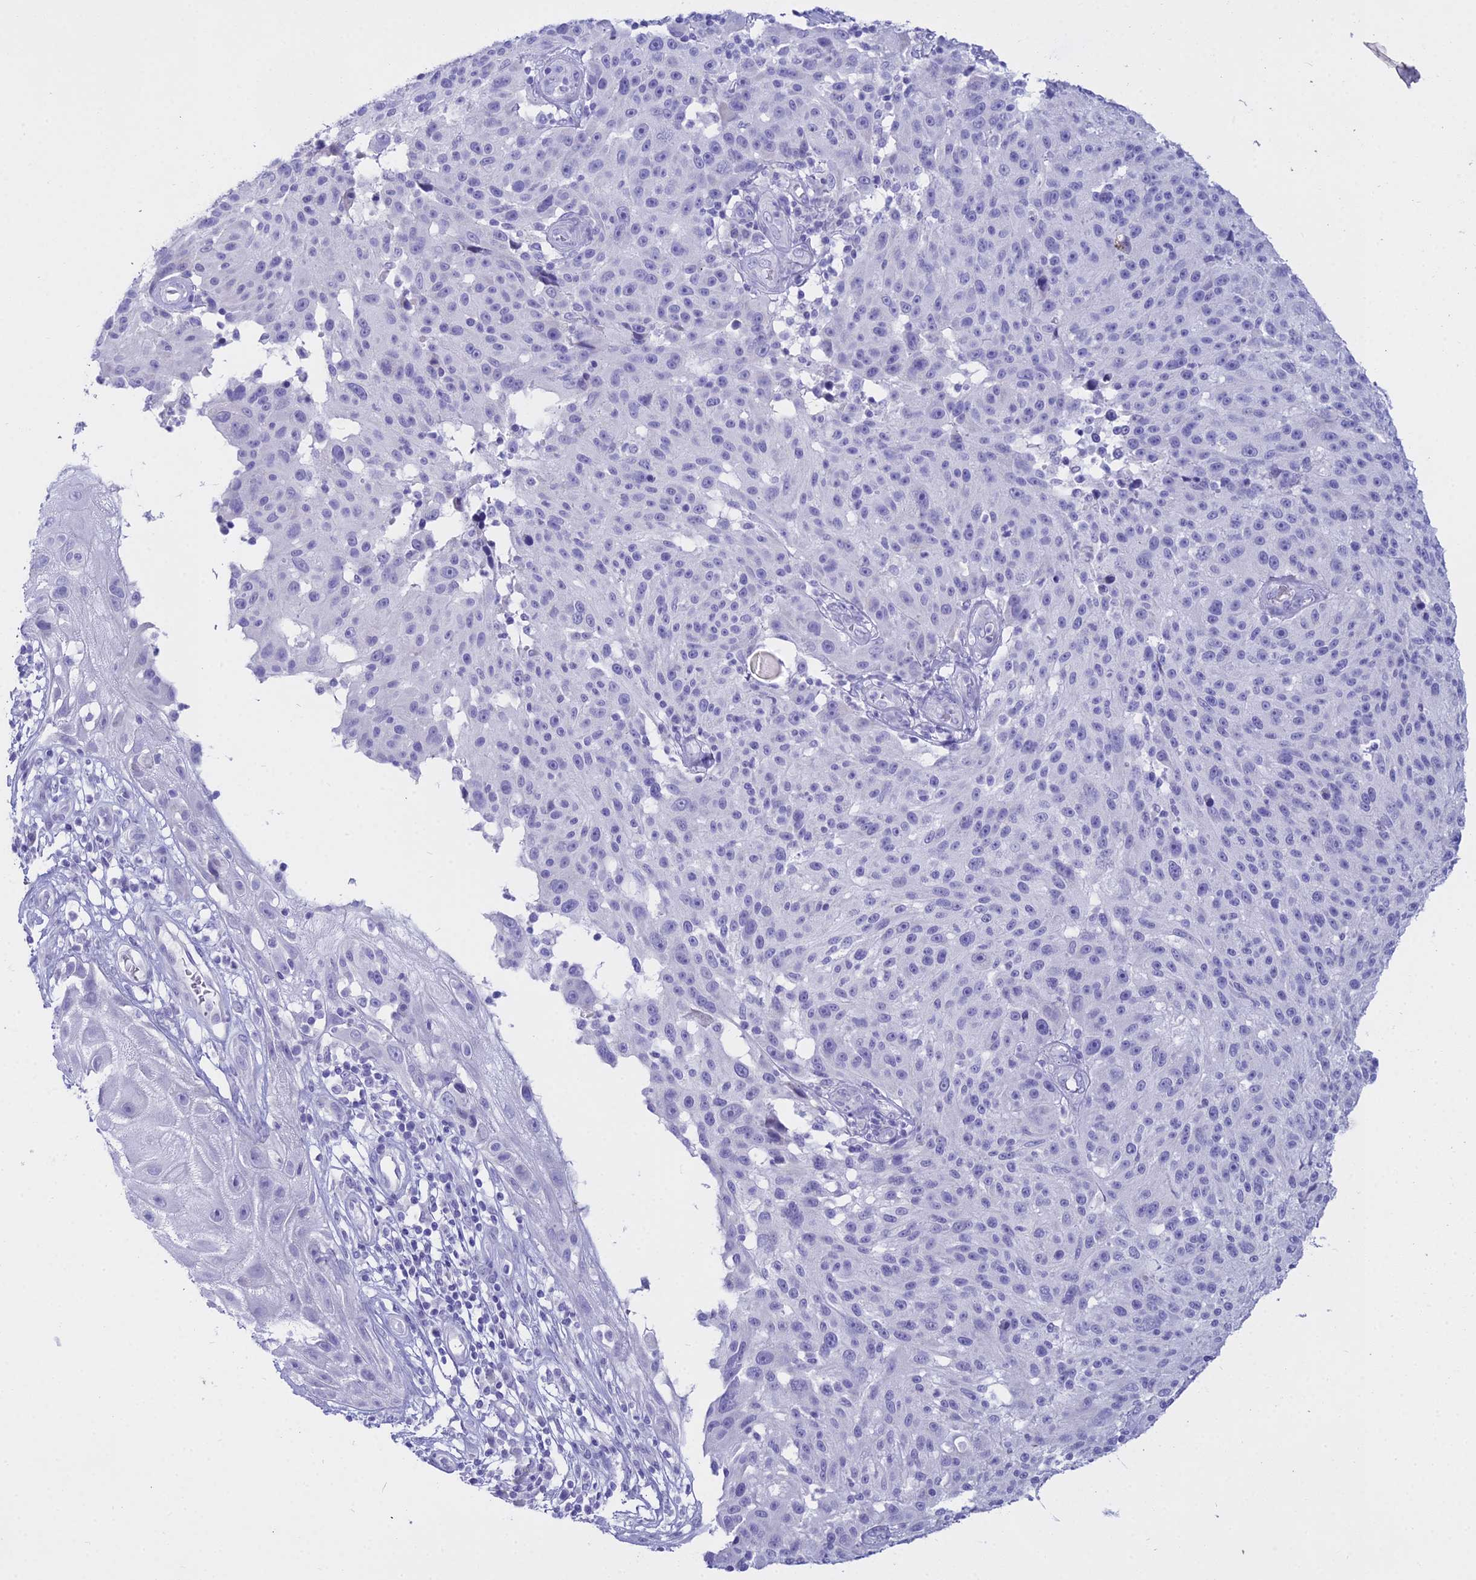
{"staining": {"intensity": "negative", "quantity": "none", "location": "none"}, "tissue": "melanoma", "cell_type": "Tumor cells", "image_type": "cancer", "snomed": [{"axis": "morphology", "description": "Malignant melanoma, NOS"}, {"axis": "topography", "description": "Skin"}], "caption": "An immunohistochemistry micrograph of malignant melanoma is shown. There is no staining in tumor cells of malignant melanoma.", "gene": "ALPP", "patient": {"sex": "male", "age": 53}}